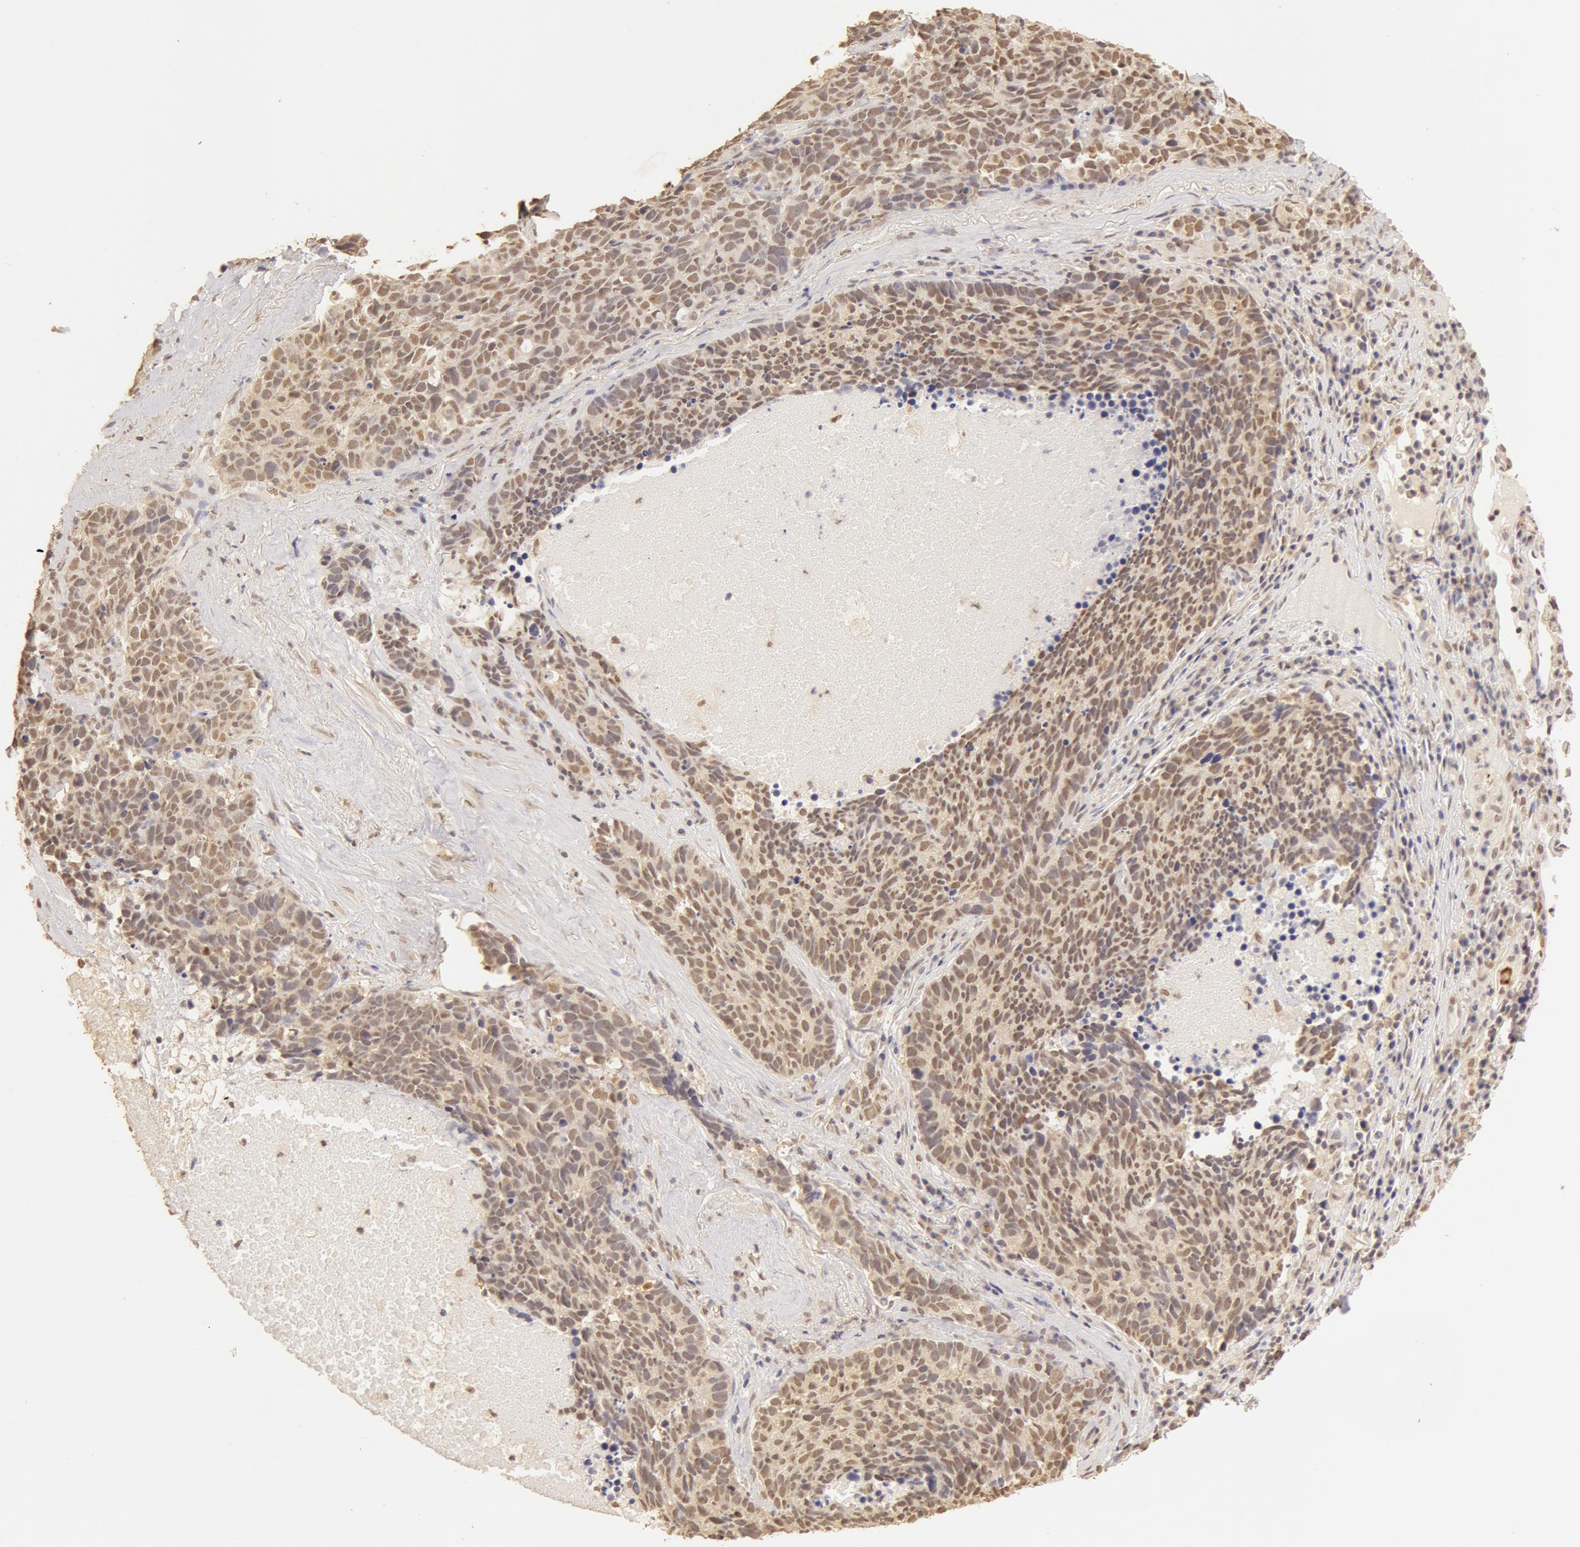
{"staining": {"intensity": "moderate", "quantity": ">75%", "location": "cytoplasmic/membranous,nuclear"}, "tissue": "lung cancer", "cell_type": "Tumor cells", "image_type": "cancer", "snomed": [{"axis": "morphology", "description": "Neoplasm, malignant, NOS"}, {"axis": "topography", "description": "Lung"}], "caption": "High-power microscopy captured an immunohistochemistry (IHC) photomicrograph of lung cancer, revealing moderate cytoplasmic/membranous and nuclear expression in about >75% of tumor cells.", "gene": "SNRNP70", "patient": {"sex": "female", "age": 75}}